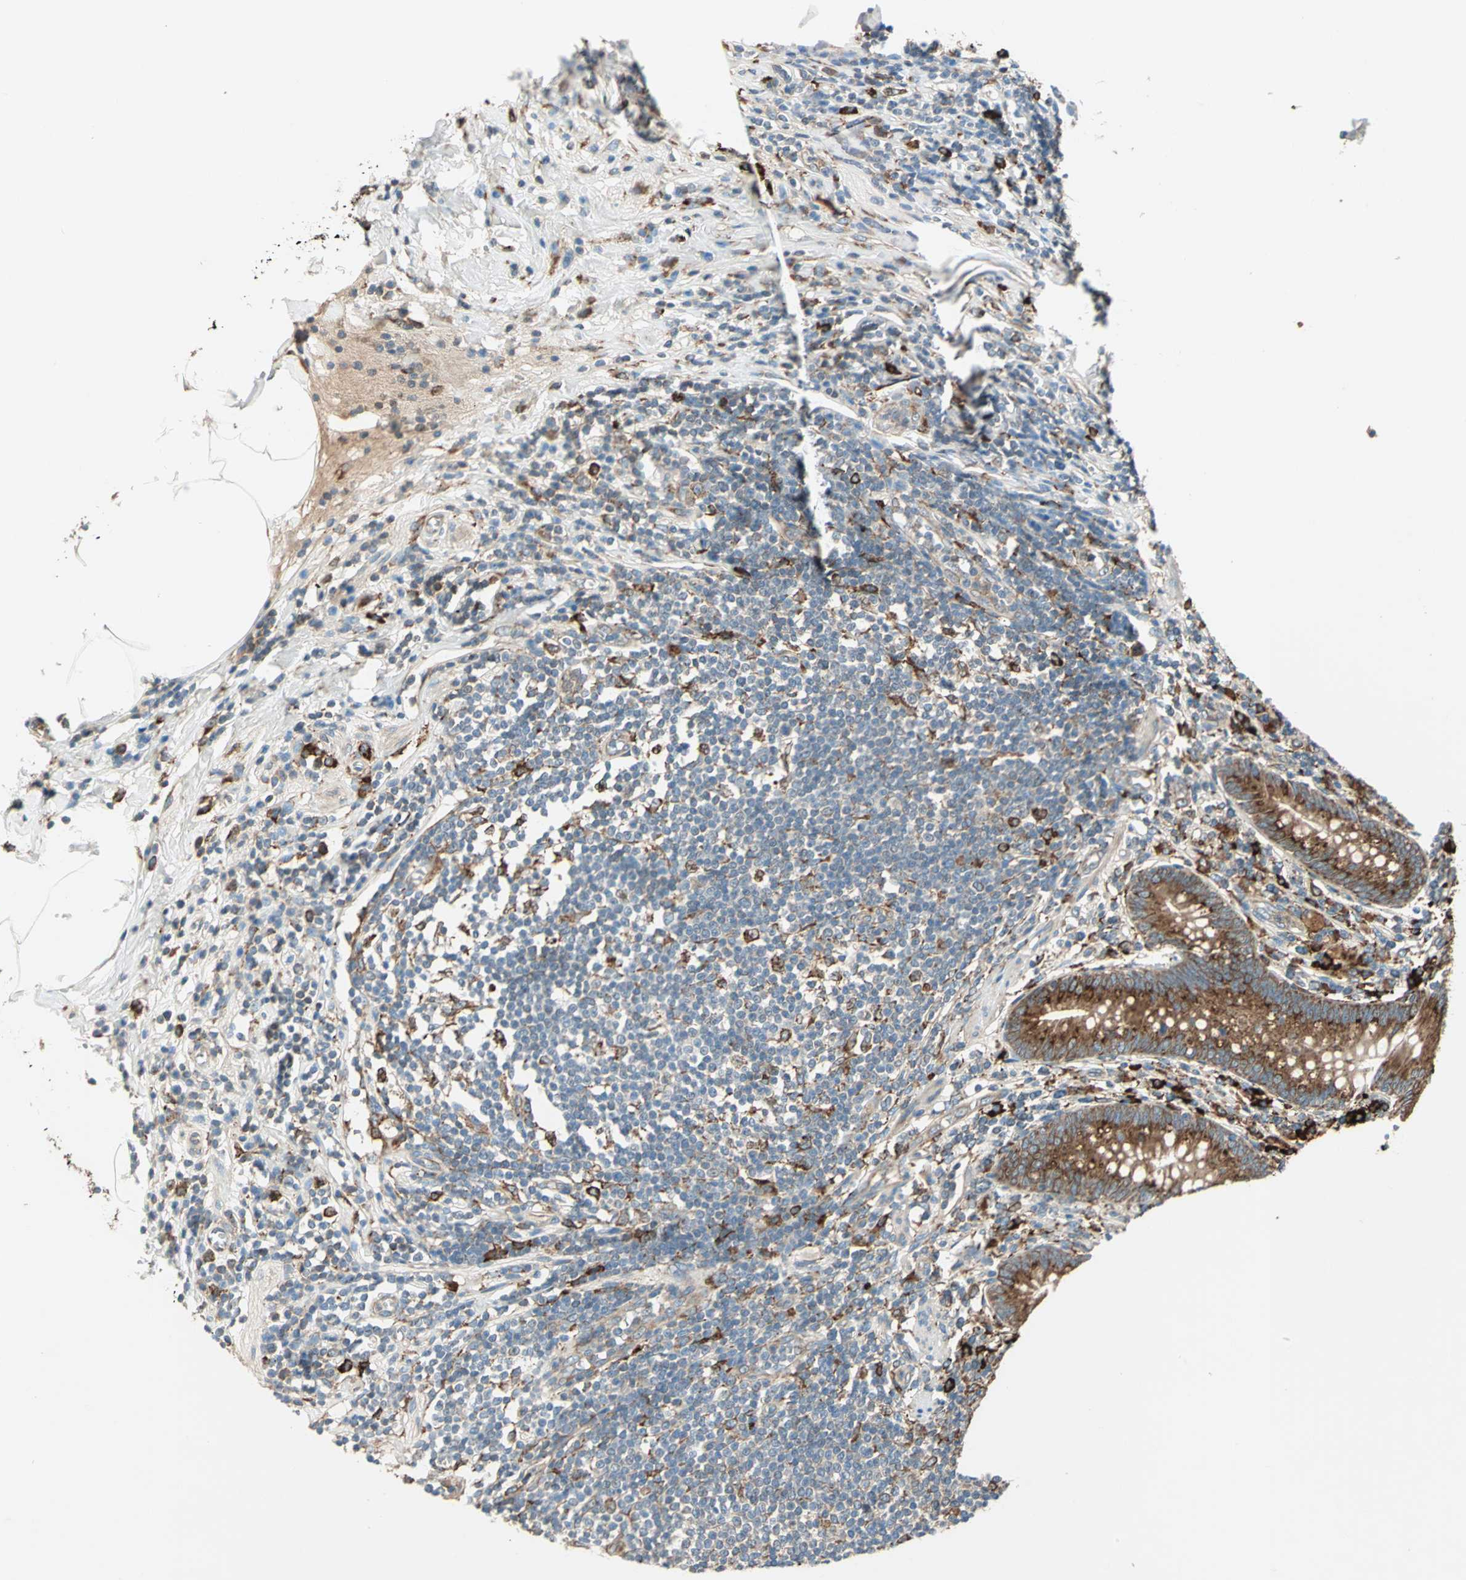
{"staining": {"intensity": "moderate", "quantity": ">75%", "location": "cytoplasmic/membranous"}, "tissue": "appendix", "cell_type": "Glandular cells", "image_type": "normal", "snomed": [{"axis": "morphology", "description": "Normal tissue, NOS"}, {"axis": "morphology", "description": "Inflammation, NOS"}, {"axis": "topography", "description": "Appendix"}], "caption": "Protein expression analysis of benign human appendix reveals moderate cytoplasmic/membranous expression in about >75% of glandular cells. (IHC, brightfield microscopy, high magnification).", "gene": "PDIA4", "patient": {"sex": "male", "age": 46}}